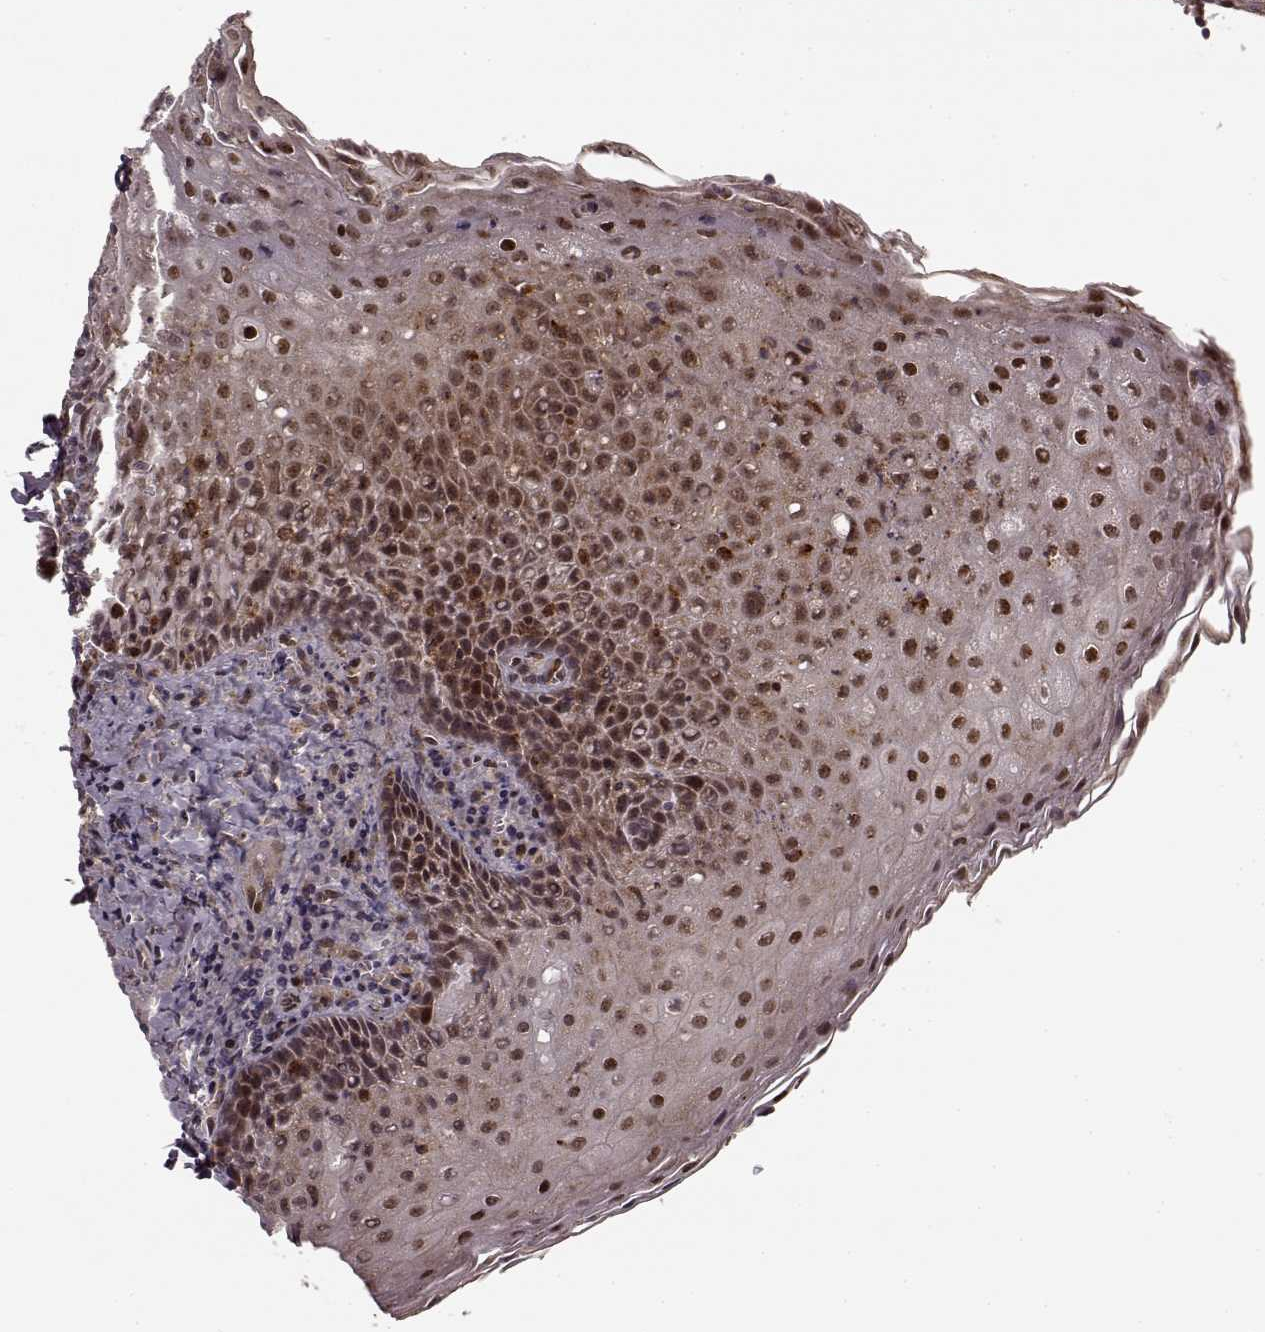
{"staining": {"intensity": "weak", "quantity": "<25%", "location": "cytoplasmic/membranous"}, "tissue": "tonsil", "cell_type": "Germinal center cells", "image_type": "normal", "snomed": [{"axis": "morphology", "description": "Normal tissue, NOS"}, {"axis": "morphology", "description": "Inflammation, NOS"}, {"axis": "topography", "description": "Tonsil"}], "caption": "IHC image of normal tonsil: human tonsil stained with DAB displays no significant protein positivity in germinal center cells. (Brightfield microscopy of DAB (3,3'-diaminobenzidine) IHC at high magnification).", "gene": "SLC12A9", "patient": {"sex": "female", "age": 31}}